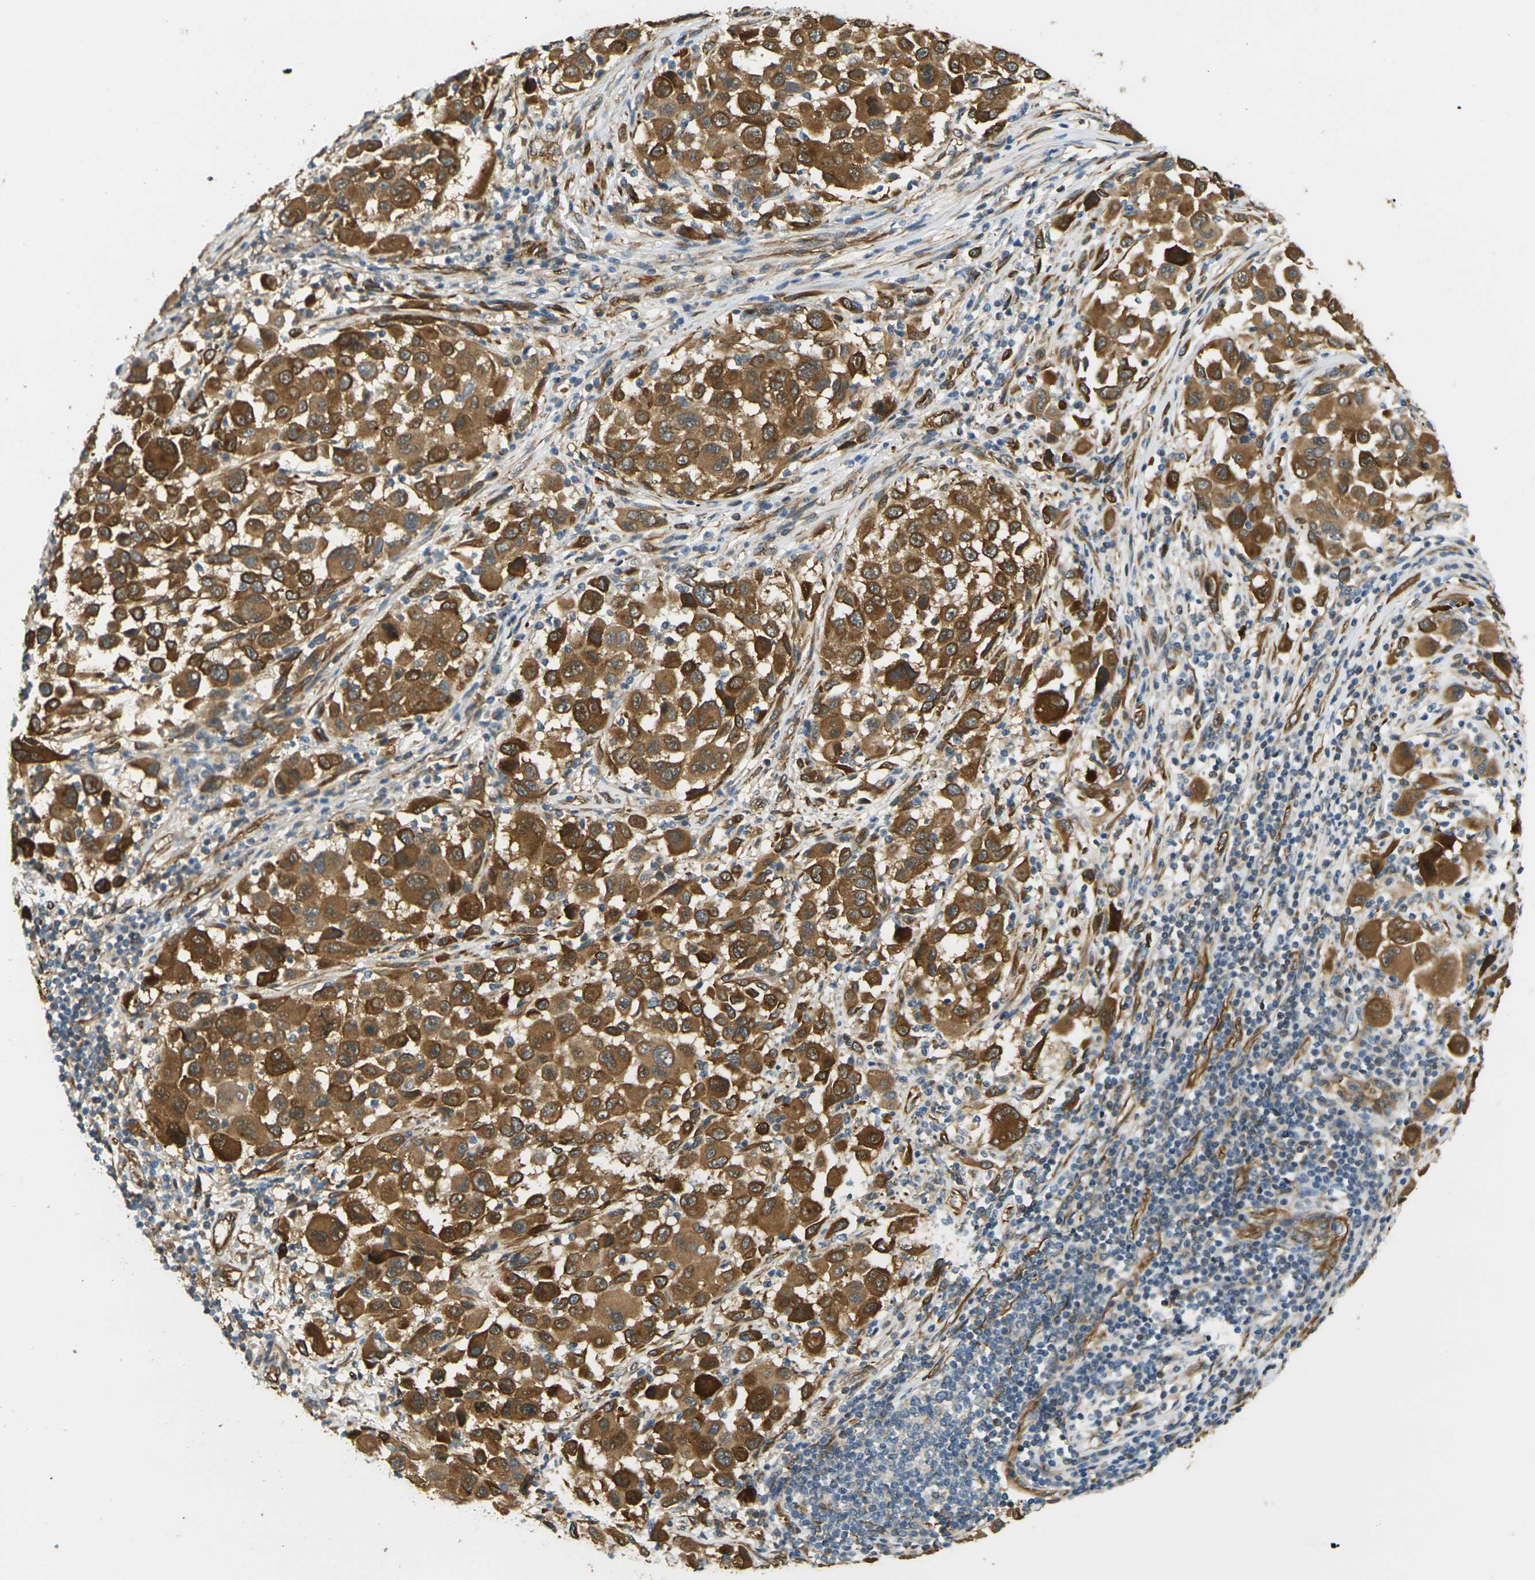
{"staining": {"intensity": "strong", "quantity": ">75%", "location": "cytoplasmic/membranous"}, "tissue": "melanoma", "cell_type": "Tumor cells", "image_type": "cancer", "snomed": [{"axis": "morphology", "description": "Malignant melanoma, Metastatic site"}, {"axis": "topography", "description": "Lymph node"}], "caption": "Melanoma stained with a brown dye exhibits strong cytoplasmic/membranous positive staining in about >75% of tumor cells.", "gene": "CYTH3", "patient": {"sex": "male", "age": 61}}